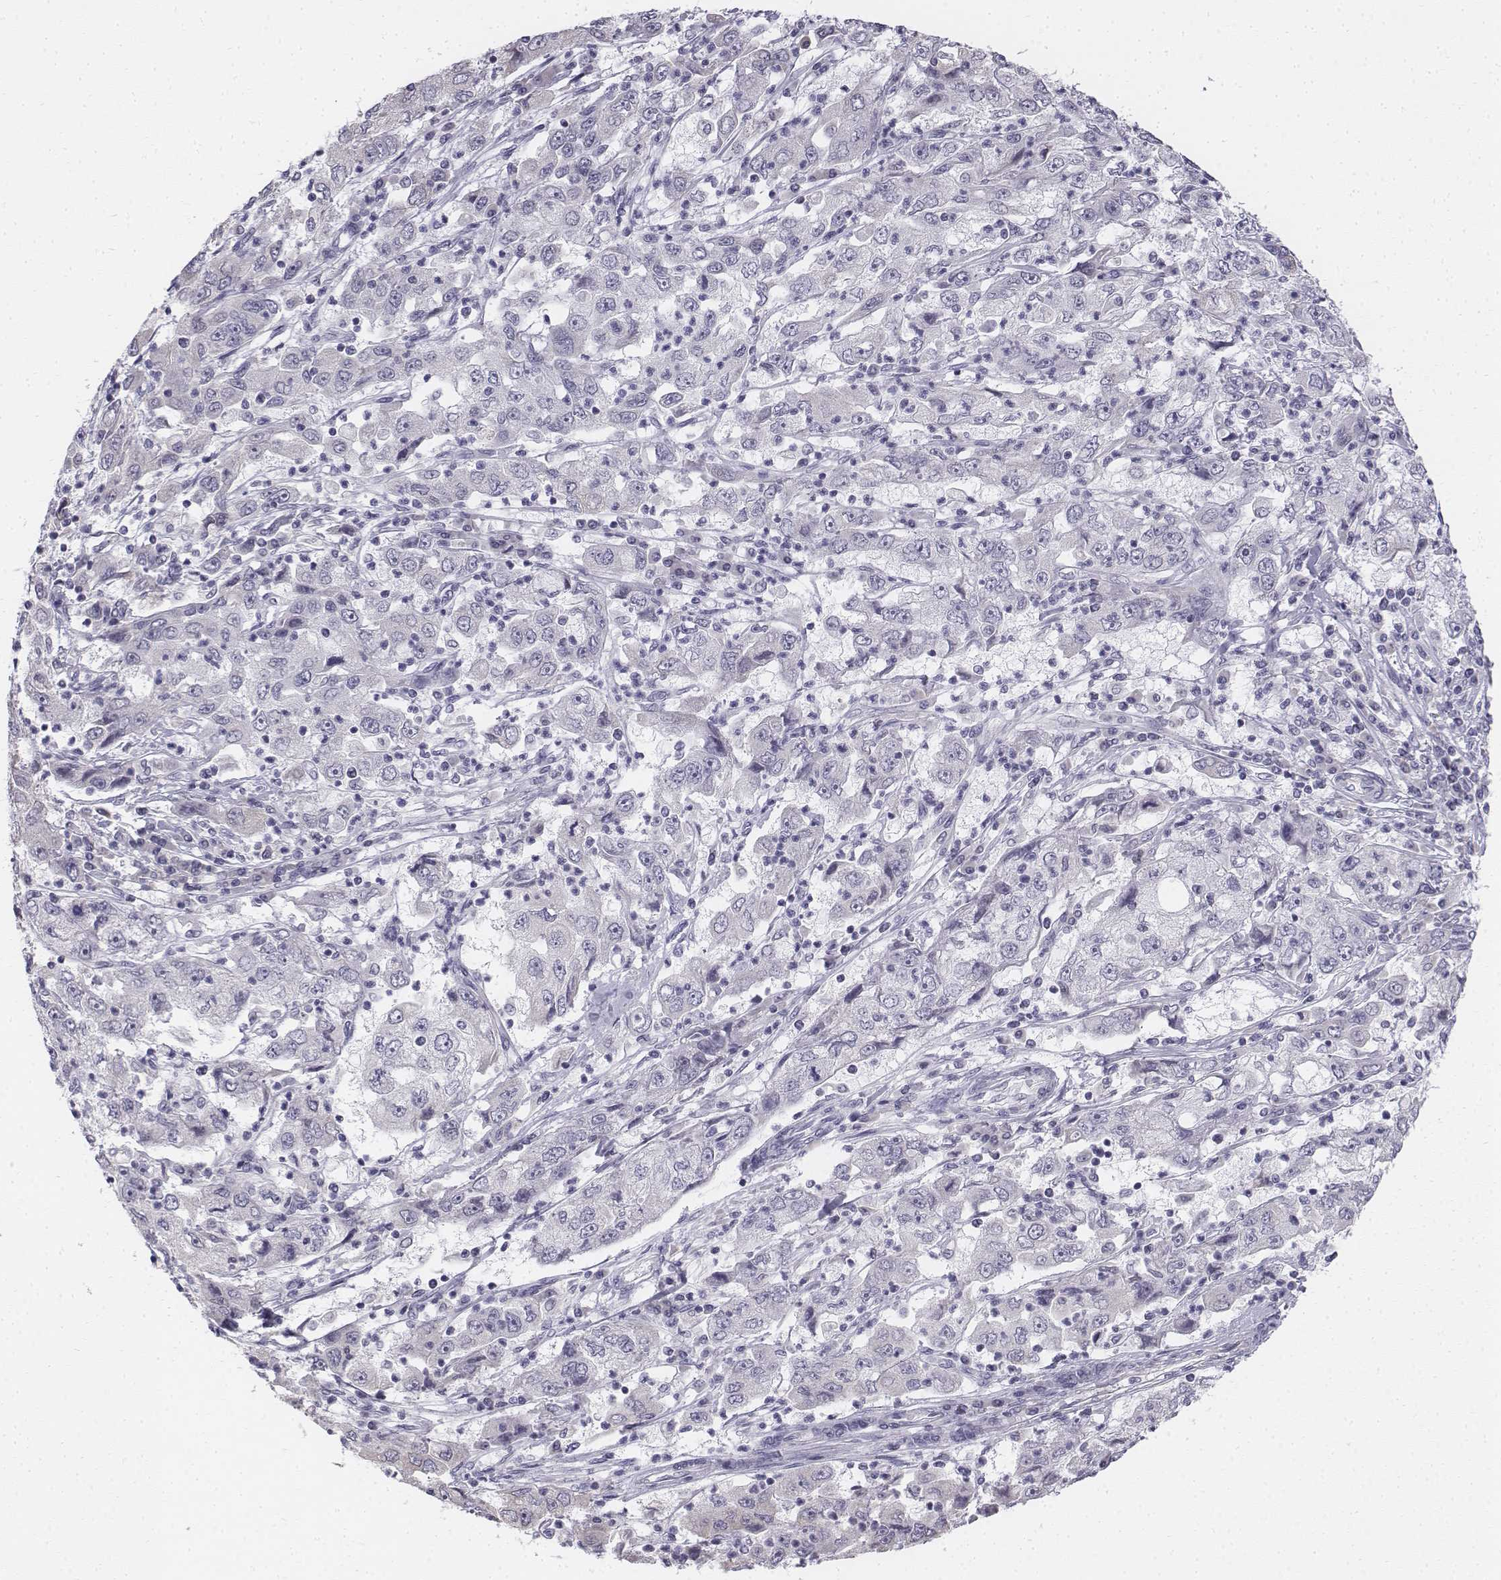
{"staining": {"intensity": "negative", "quantity": "none", "location": "none"}, "tissue": "cervical cancer", "cell_type": "Tumor cells", "image_type": "cancer", "snomed": [{"axis": "morphology", "description": "Squamous cell carcinoma, NOS"}, {"axis": "topography", "description": "Cervix"}], "caption": "IHC of squamous cell carcinoma (cervical) reveals no staining in tumor cells.", "gene": "PENK", "patient": {"sex": "female", "age": 36}}